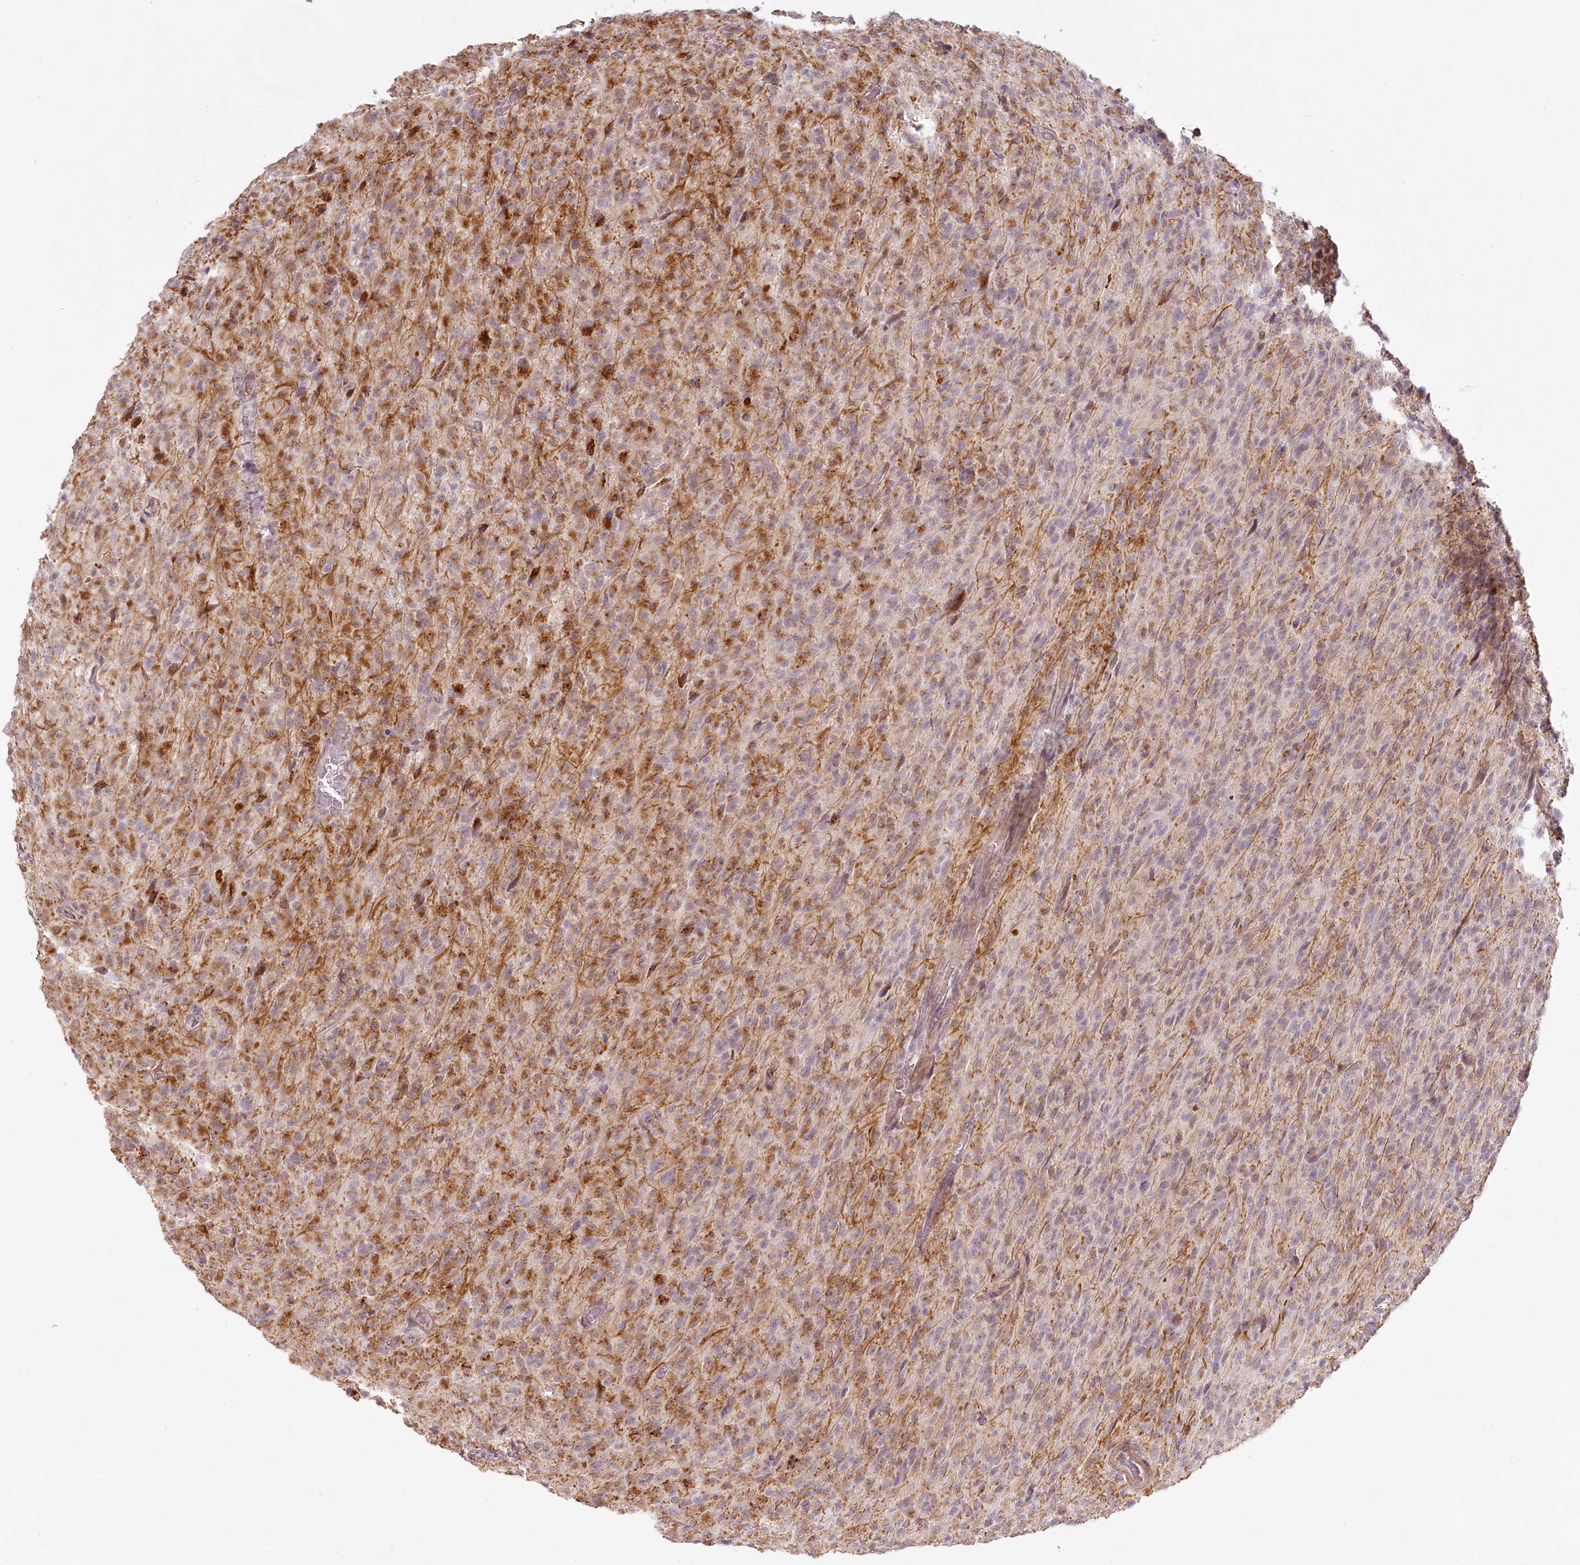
{"staining": {"intensity": "moderate", "quantity": "<25%", "location": "cytoplasmic/membranous"}, "tissue": "glioma", "cell_type": "Tumor cells", "image_type": "cancer", "snomed": [{"axis": "morphology", "description": "Glioma, malignant, High grade"}, {"axis": "topography", "description": "Brain"}], "caption": "There is low levels of moderate cytoplasmic/membranous staining in tumor cells of glioma, as demonstrated by immunohistochemical staining (brown color).", "gene": "EXOSC7", "patient": {"sex": "female", "age": 57}}